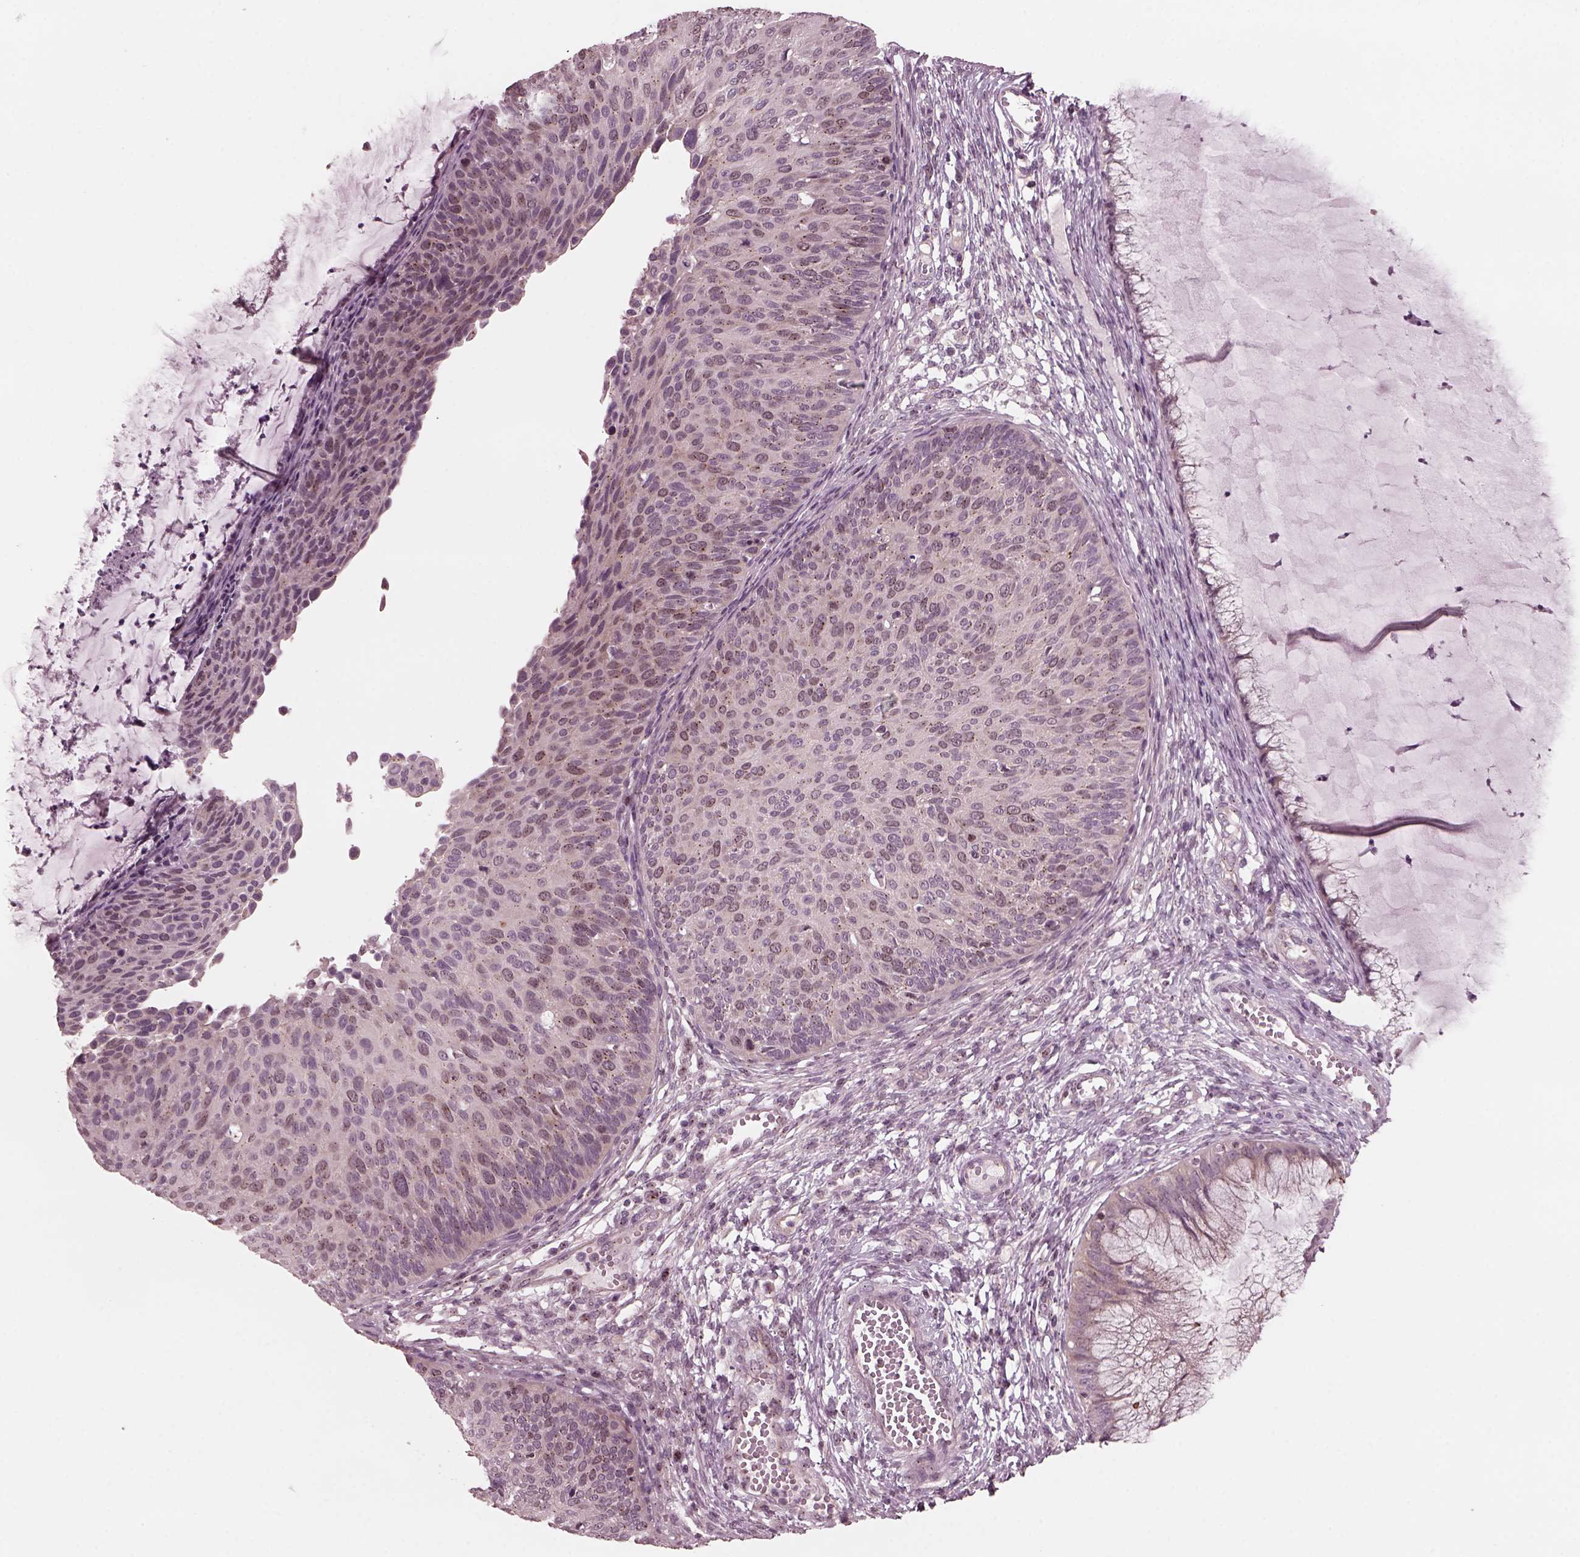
{"staining": {"intensity": "weak", "quantity": "<25%", "location": "cytoplasmic/membranous"}, "tissue": "cervical cancer", "cell_type": "Tumor cells", "image_type": "cancer", "snomed": [{"axis": "morphology", "description": "Squamous cell carcinoma, NOS"}, {"axis": "topography", "description": "Cervix"}], "caption": "Tumor cells are negative for brown protein staining in squamous cell carcinoma (cervical). (DAB immunohistochemistry, high magnification).", "gene": "SAXO1", "patient": {"sex": "female", "age": 36}}